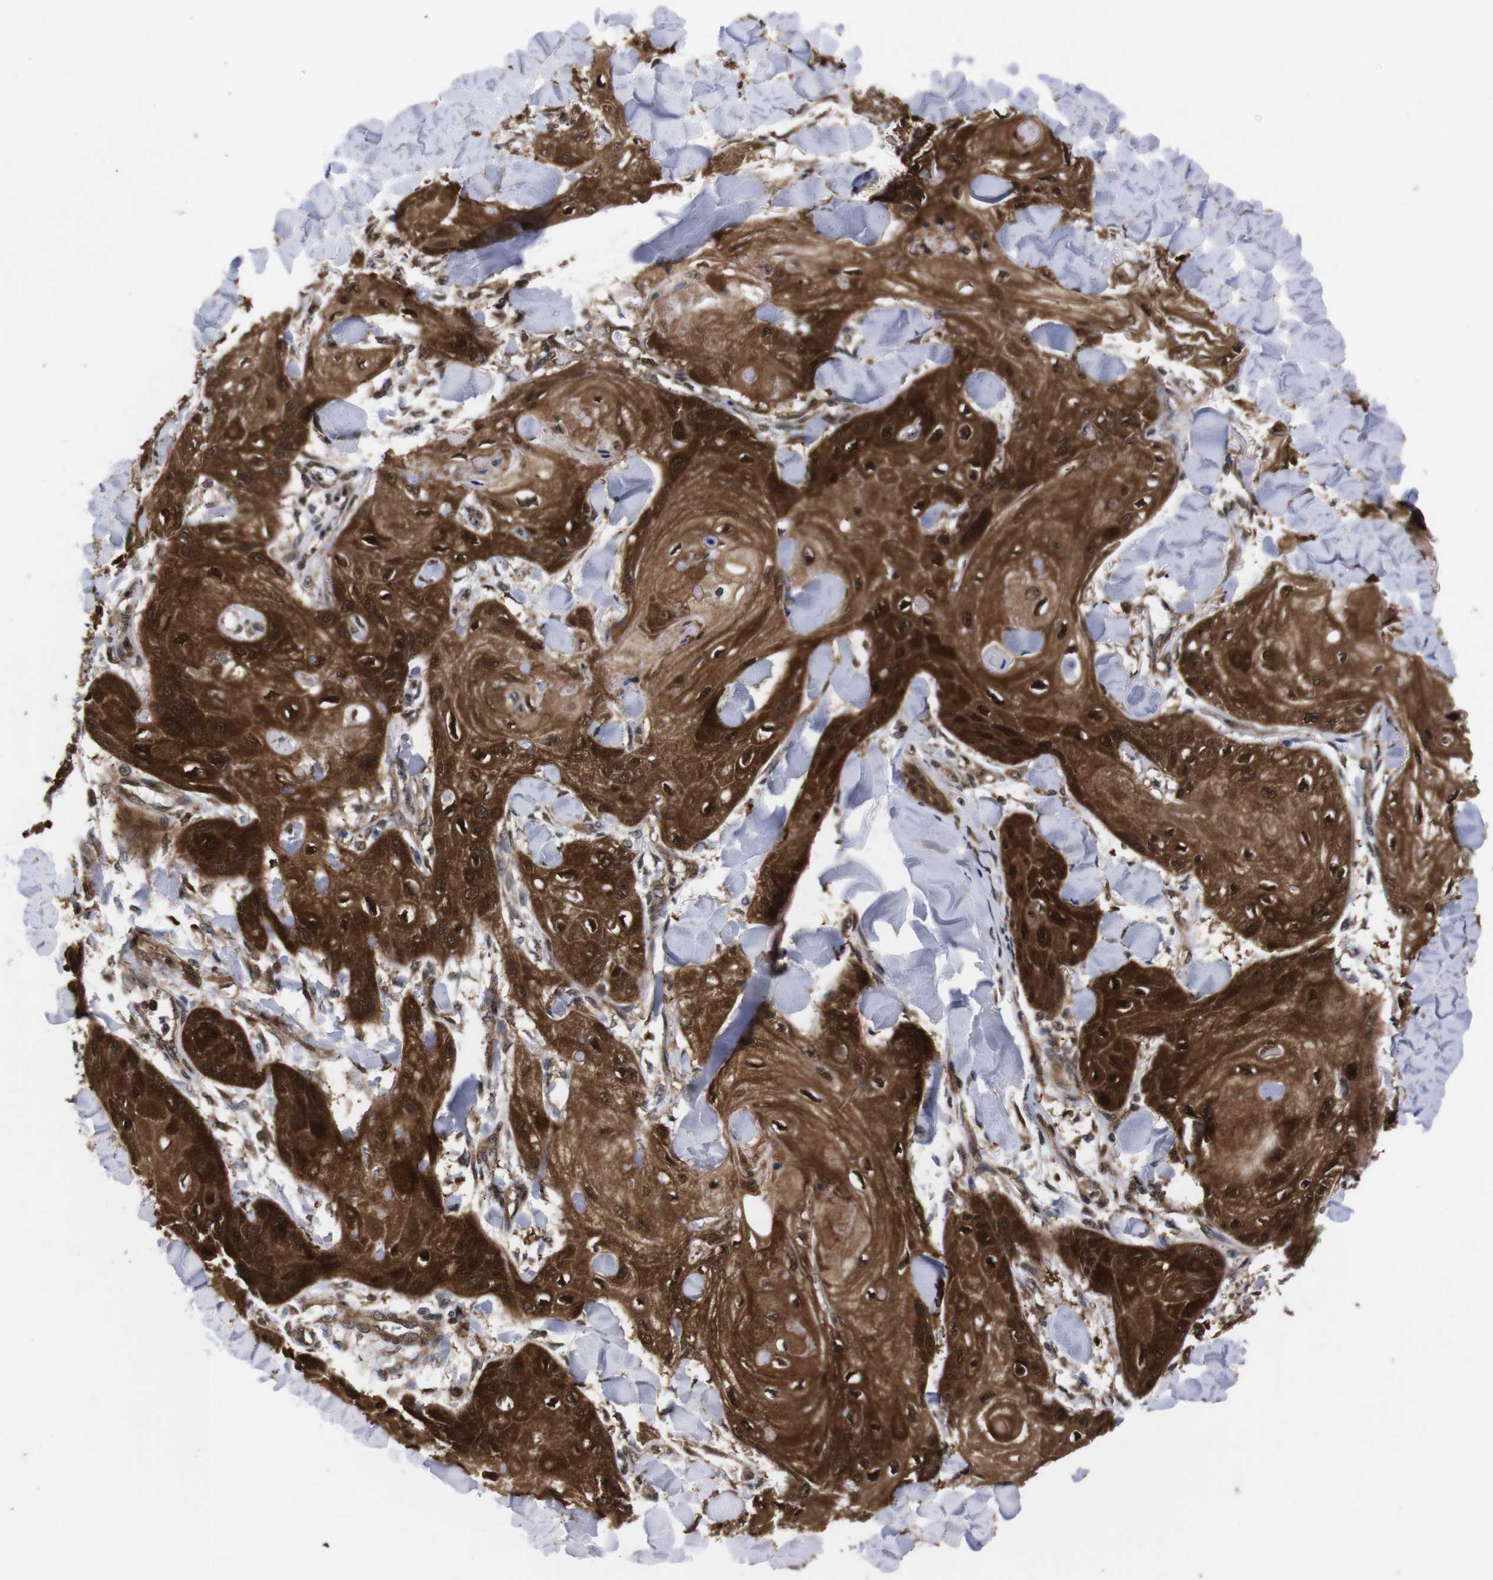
{"staining": {"intensity": "strong", "quantity": ">75%", "location": "cytoplasmic/membranous,nuclear"}, "tissue": "skin cancer", "cell_type": "Tumor cells", "image_type": "cancer", "snomed": [{"axis": "morphology", "description": "Squamous cell carcinoma, NOS"}, {"axis": "topography", "description": "Skin"}], "caption": "Immunohistochemical staining of skin cancer (squamous cell carcinoma) demonstrates strong cytoplasmic/membranous and nuclear protein staining in about >75% of tumor cells.", "gene": "UBQLN2", "patient": {"sex": "male", "age": 74}}